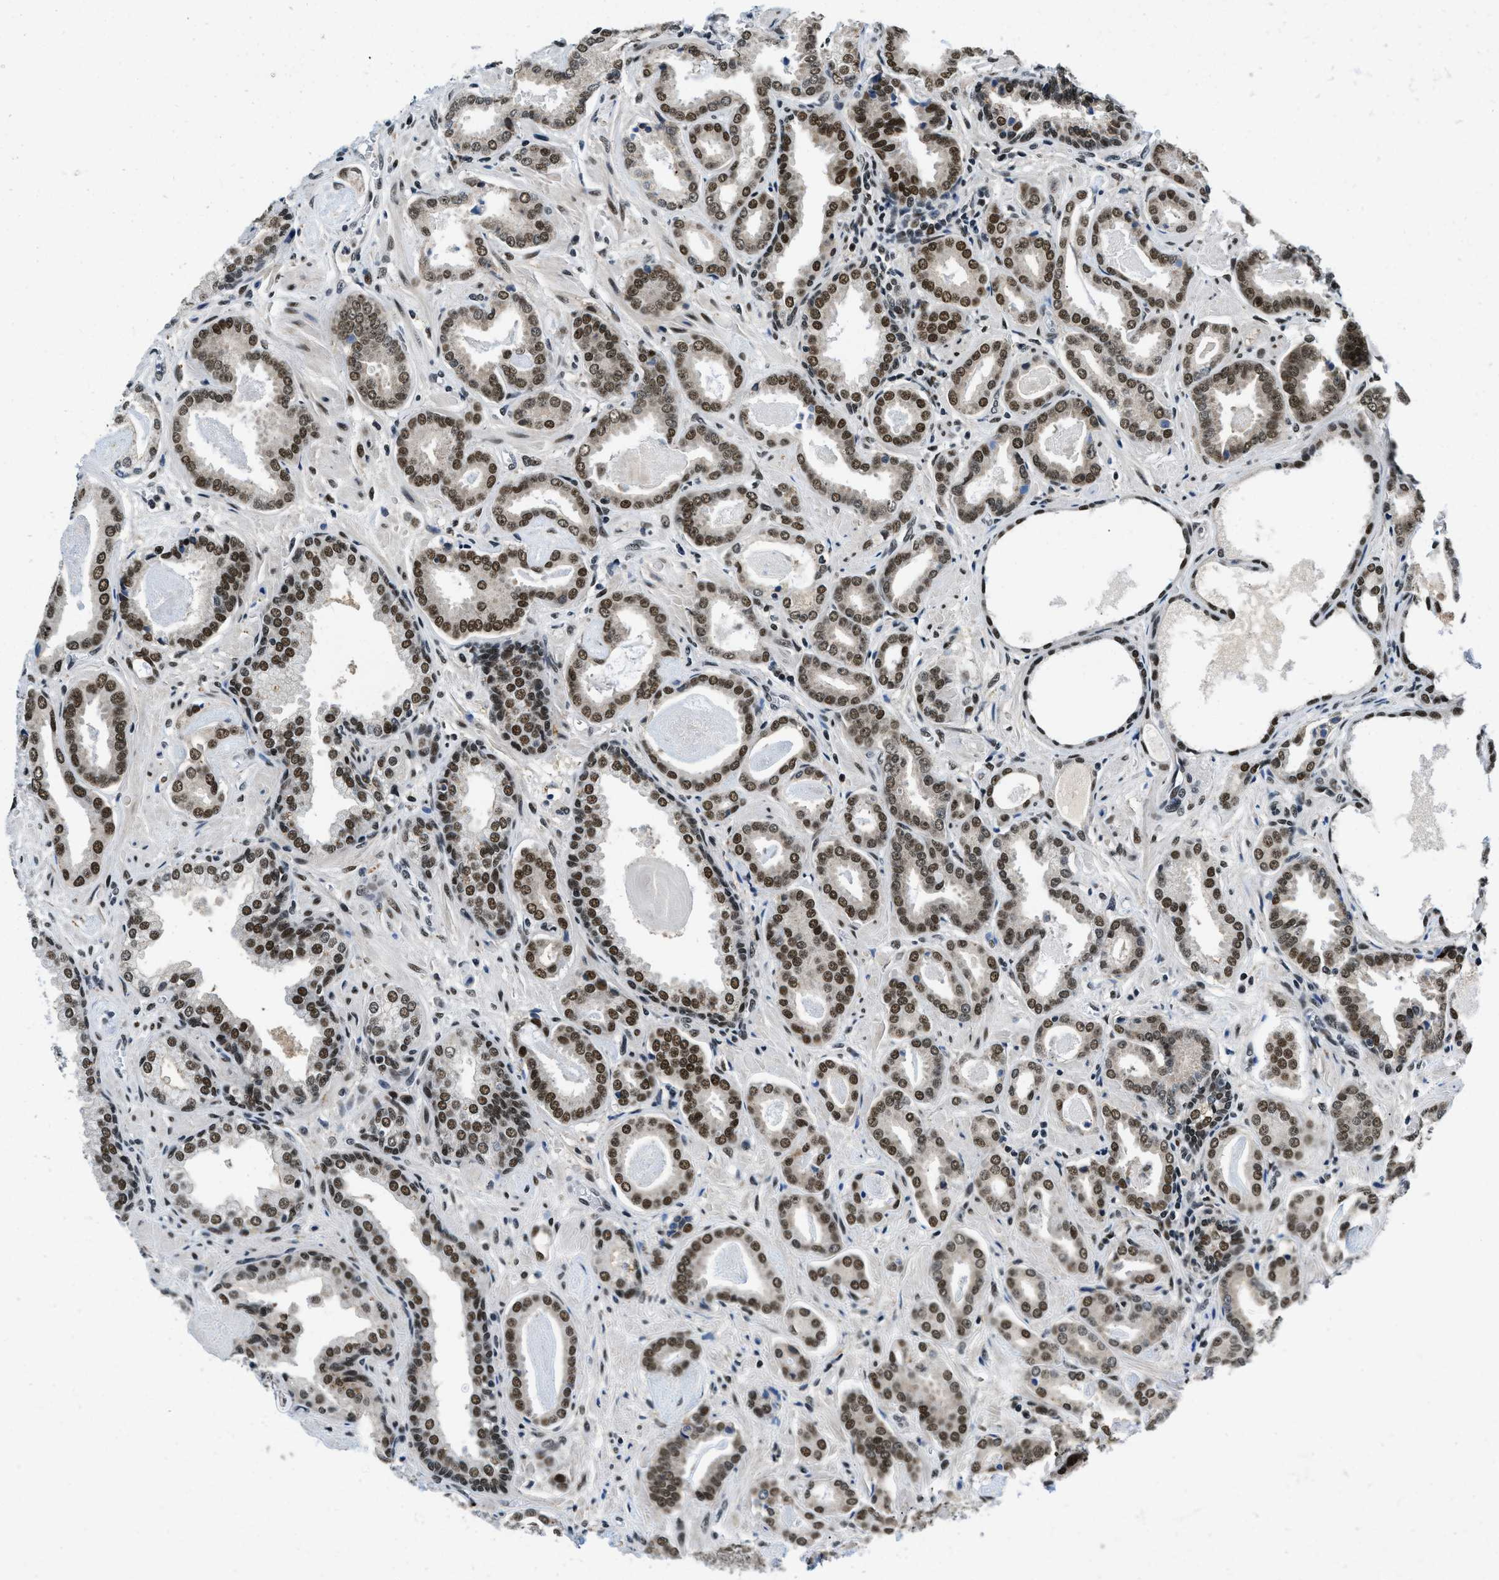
{"staining": {"intensity": "strong", "quantity": ">75%", "location": "nuclear"}, "tissue": "prostate cancer", "cell_type": "Tumor cells", "image_type": "cancer", "snomed": [{"axis": "morphology", "description": "Adenocarcinoma, Low grade"}, {"axis": "topography", "description": "Prostate"}], "caption": "High-magnification brightfield microscopy of prostate low-grade adenocarcinoma stained with DAB (brown) and counterstained with hematoxylin (blue). tumor cells exhibit strong nuclear expression is present in about>75% of cells. The staining was performed using DAB to visualize the protein expression in brown, while the nuclei were stained in blue with hematoxylin (Magnification: 20x).", "gene": "KDM3B", "patient": {"sex": "male", "age": 53}}